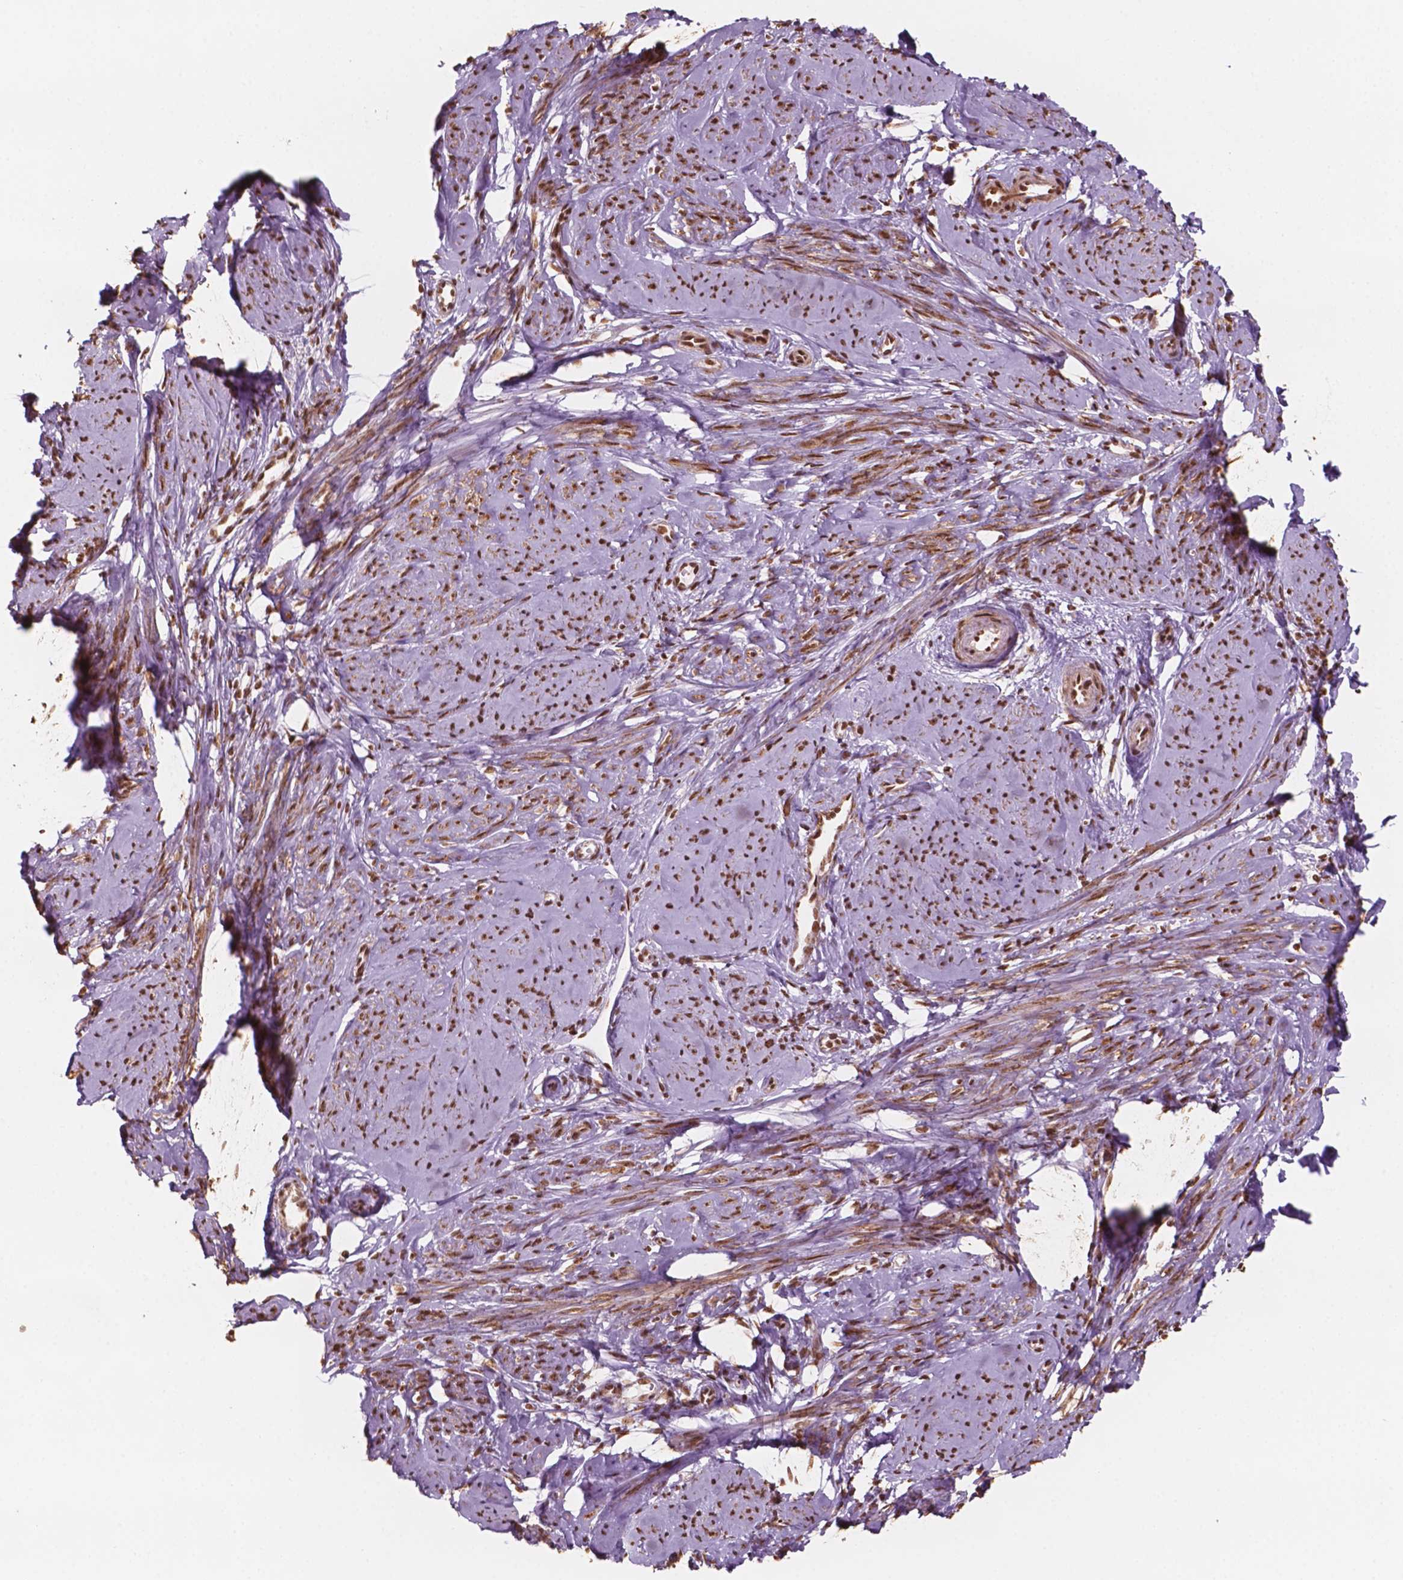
{"staining": {"intensity": "strong", "quantity": ">75%", "location": "cytoplasmic/membranous,nuclear"}, "tissue": "smooth muscle", "cell_type": "Smooth muscle cells", "image_type": "normal", "snomed": [{"axis": "morphology", "description": "Normal tissue, NOS"}, {"axis": "topography", "description": "Smooth muscle"}], "caption": "Normal smooth muscle reveals strong cytoplasmic/membranous,nuclear staining in about >75% of smooth muscle cells (Stains: DAB in brown, nuclei in blue, Microscopy: brightfield microscopy at high magnification)..", "gene": "GTF3C5", "patient": {"sex": "female", "age": 48}}